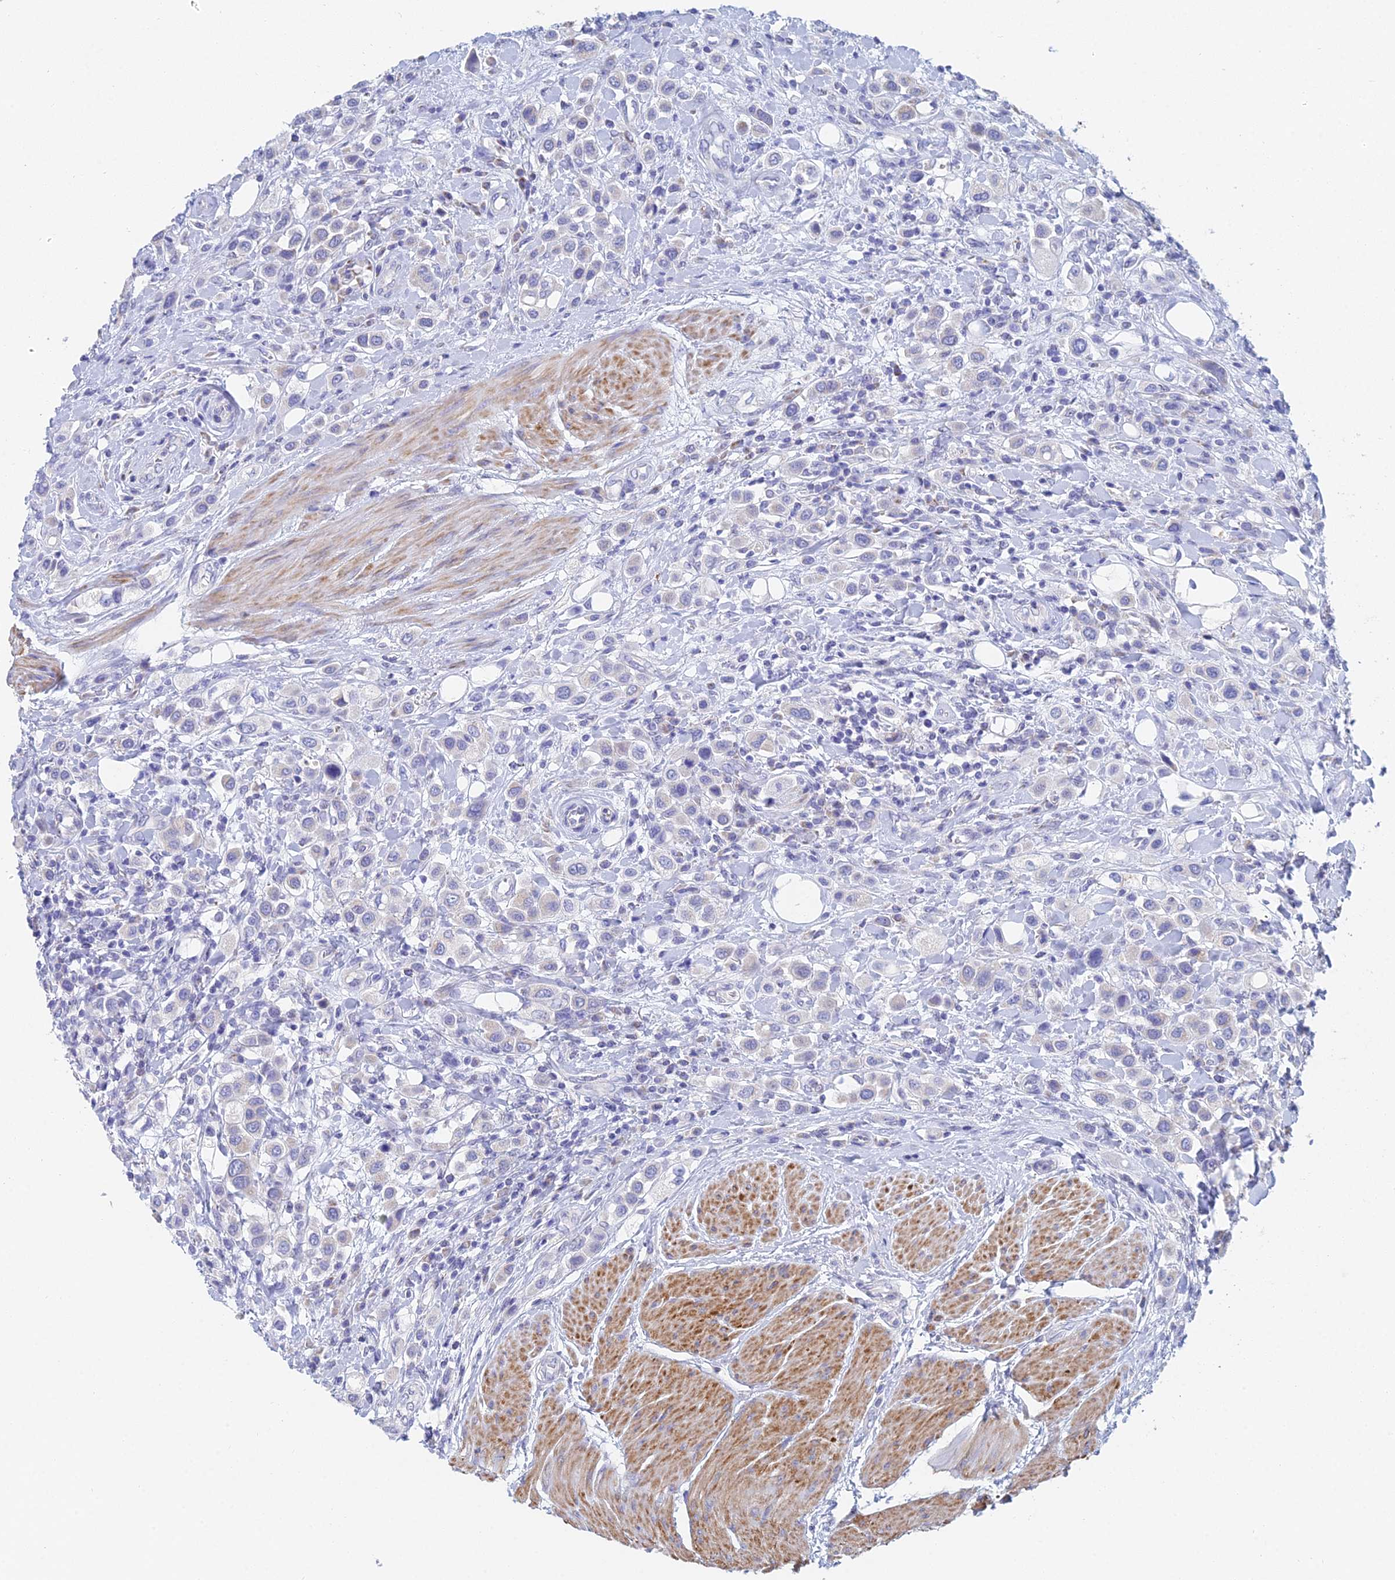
{"staining": {"intensity": "negative", "quantity": "none", "location": "none"}, "tissue": "urothelial cancer", "cell_type": "Tumor cells", "image_type": "cancer", "snomed": [{"axis": "morphology", "description": "Urothelial carcinoma, High grade"}, {"axis": "topography", "description": "Urinary bladder"}], "caption": "Image shows no protein expression in tumor cells of urothelial carcinoma (high-grade) tissue. Brightfield microscopy of immunohistochemistry stained with DAB (brown) and hematoxylin (blue), captured at high magnification.", "gene": "ACSM1", "patient": {"sex": "male", "age": 50}}